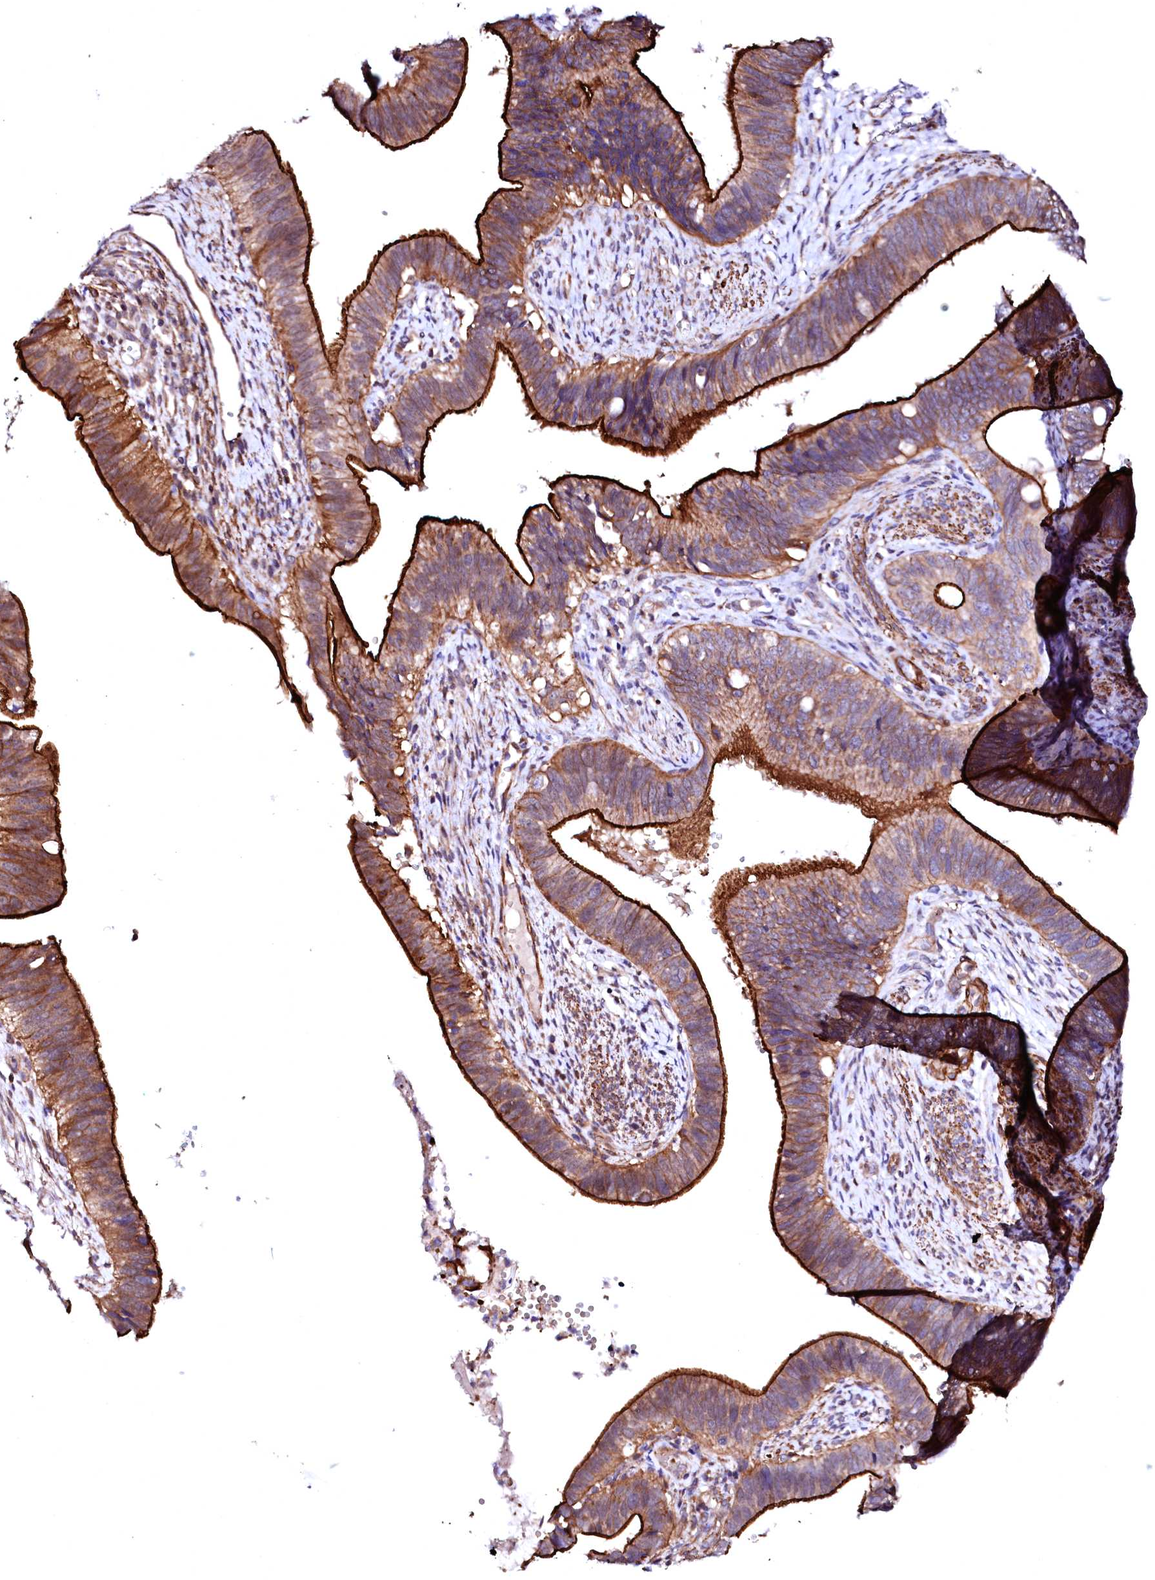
{"staining": {"intensity": "strong", "quantity": ">75%", "location": "cytoplasmic/membranous"}, "tissue": "cervical cancer", "cell_type": "Tumor cells", "image_type": "cancer", "snomed": [{"axis": "morphology", "description": "Adenocarcinoma, NOS"}, {"axis": "topography", "description": "Cervix"}], "caption": "Human cervical cancer (adenocarcinoma) stained with a brown dye reveals strong cytoplasmic/membranous positive positivity in about >75% of tumor cells.", "gene": "GPR176", "patient": {"sex": "female", "age": 42}}